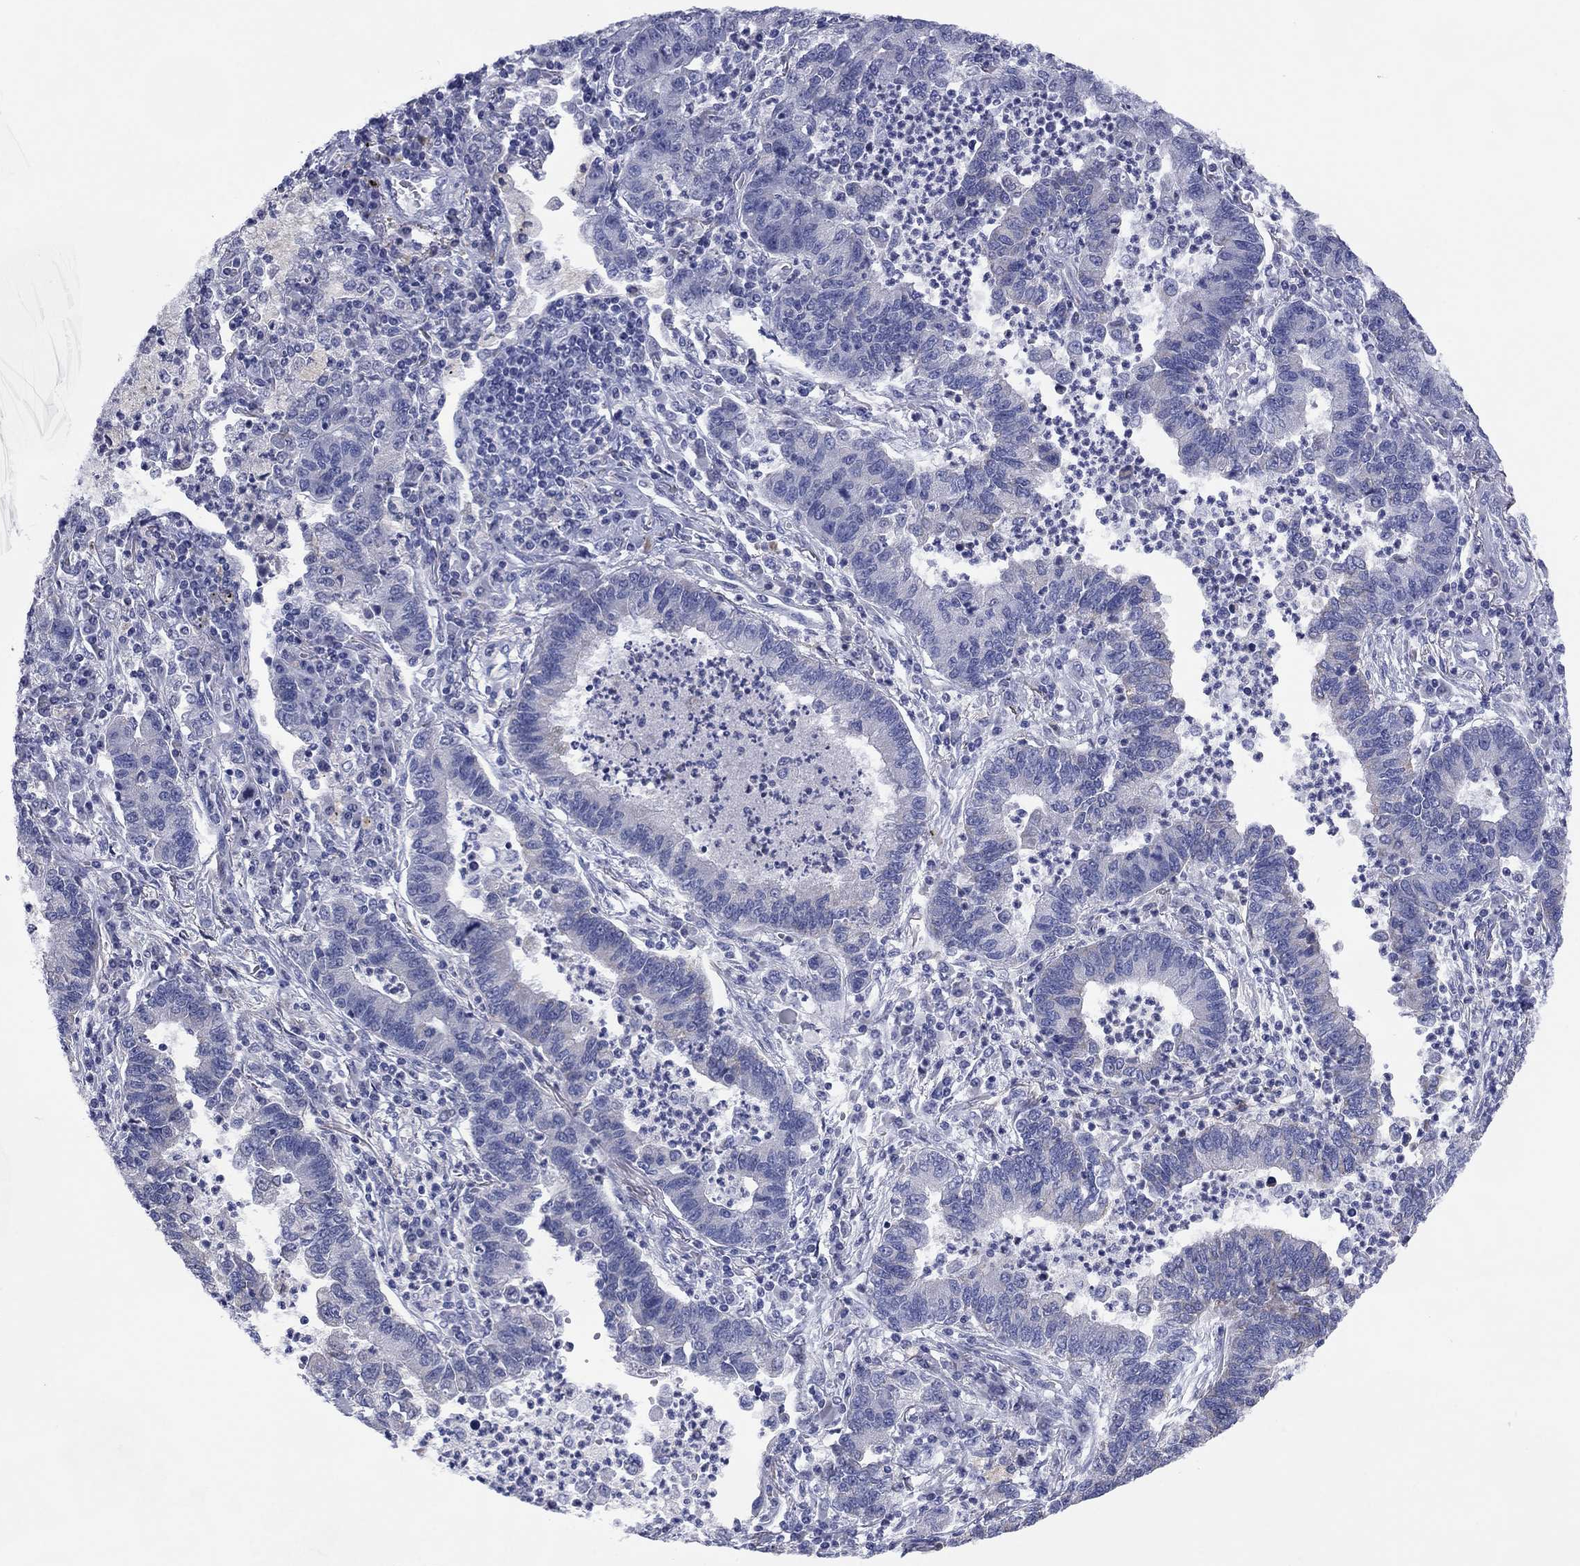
{"staining": {"intensity": "negative", "quantity": "none", "location": "none"}, "tissue": "lung cancer", "cell_type": "Tumor cells", "image_type": "cancer", "snomed": [{"axis": "morphology", "description": "Adenocarcinoma, NOS"}, {"axis": "topography", "description": "Lung"}], "caption": "Tumor cells are negative for brown protein staining in lung cancer (adenocarcinoma).", "gene": "MGST3", "patient": {"sex": "female", "age": 57}}